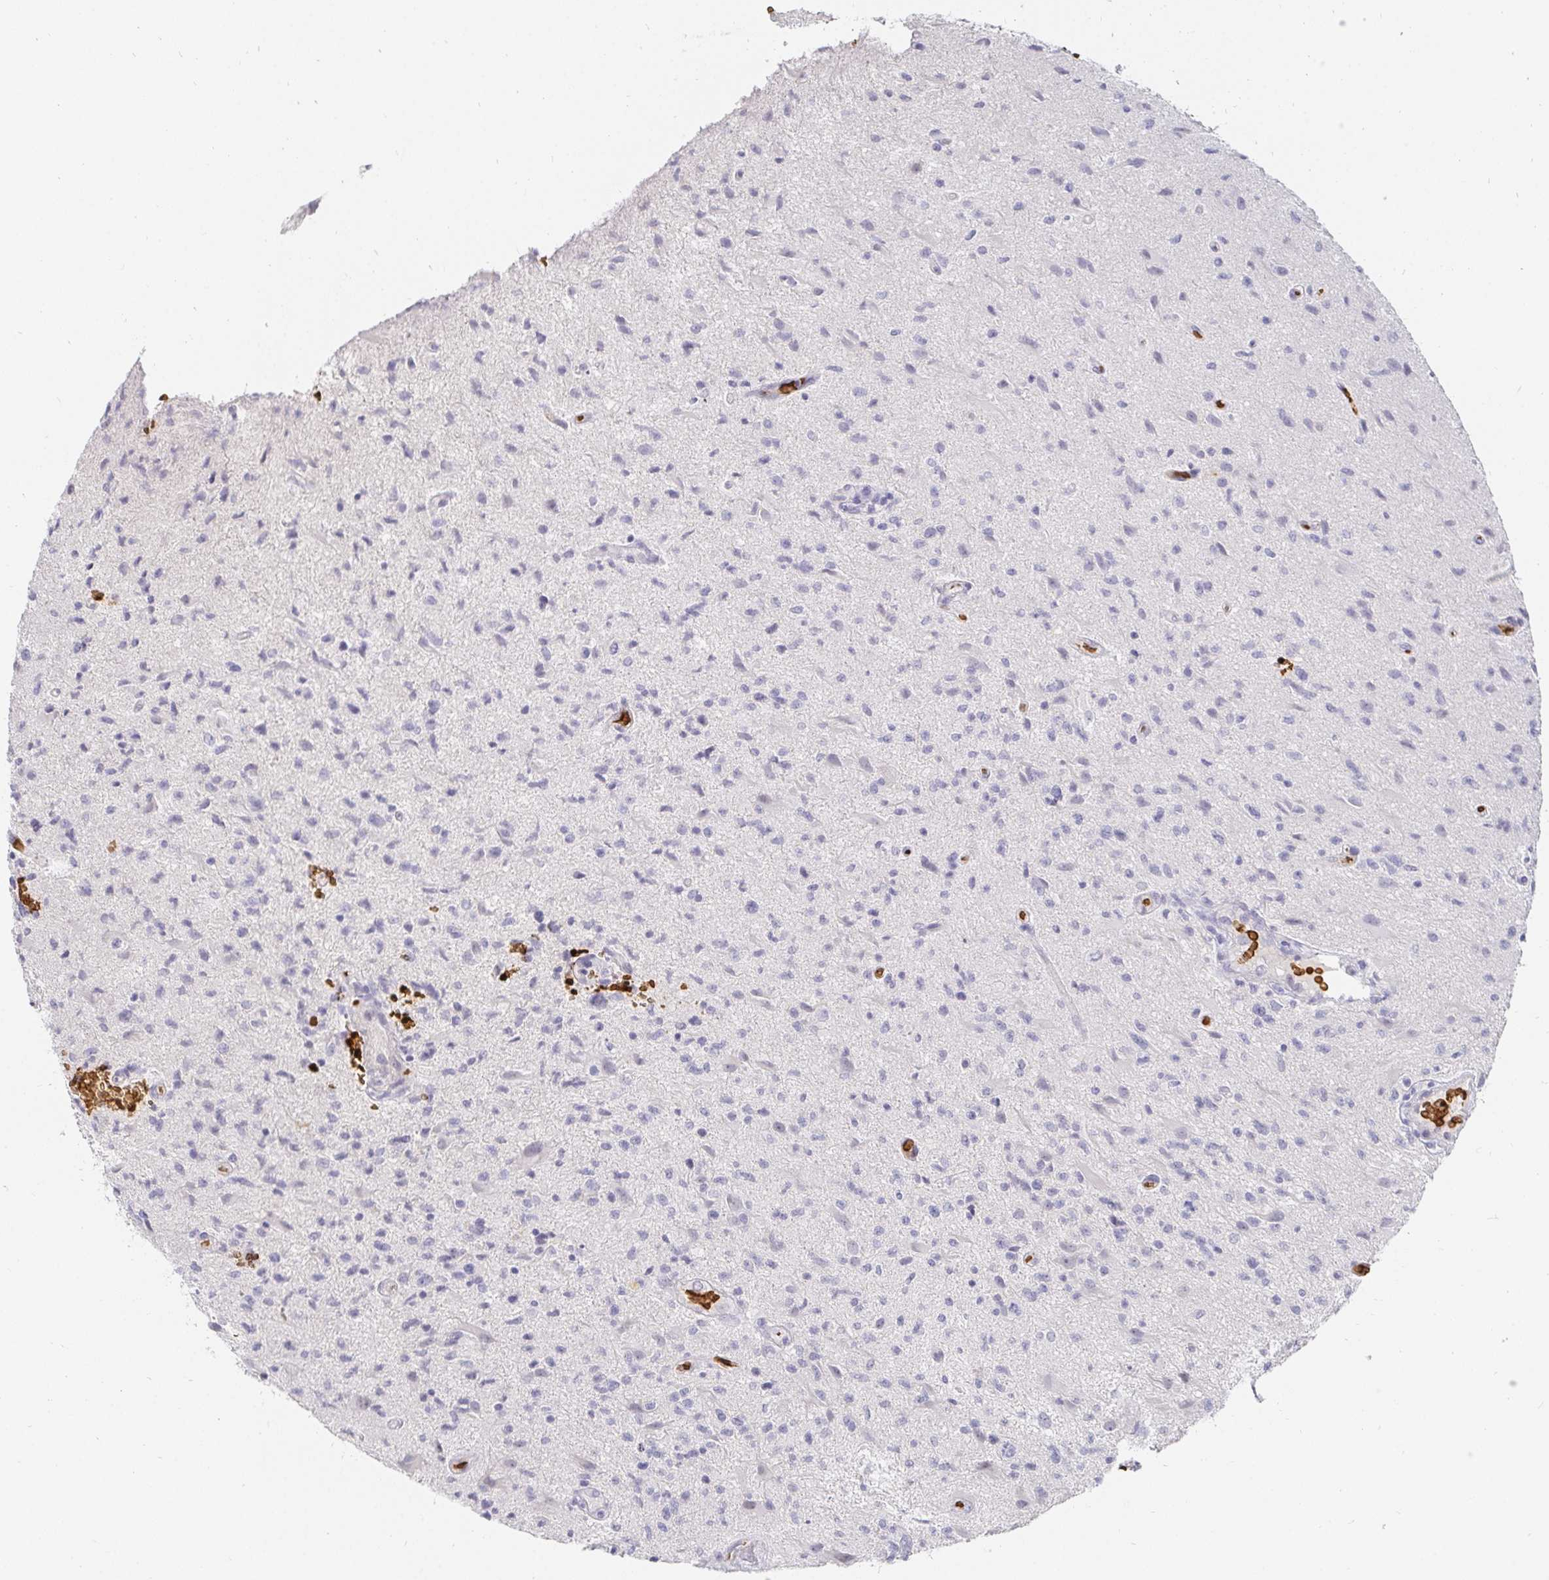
{"staining": {"intensity": "negative", "quantity": "none", "location": "none"}, "tissue": "glioma", "cell_type": "Tumor cells", "image_type": "cancer", "snomed": [{"axis": "morphology", "description": "Glioma, malignant, High grade"}, {"axis": "topography", "description": "Brain"}], "caption": "An IHC image of malignant glioma (high-grade) is shown. There is no staining in tumor cells of malignant glioma (high-grade).", "gene": "FGF21", "patient": {"sex": "male", "age": 67}}